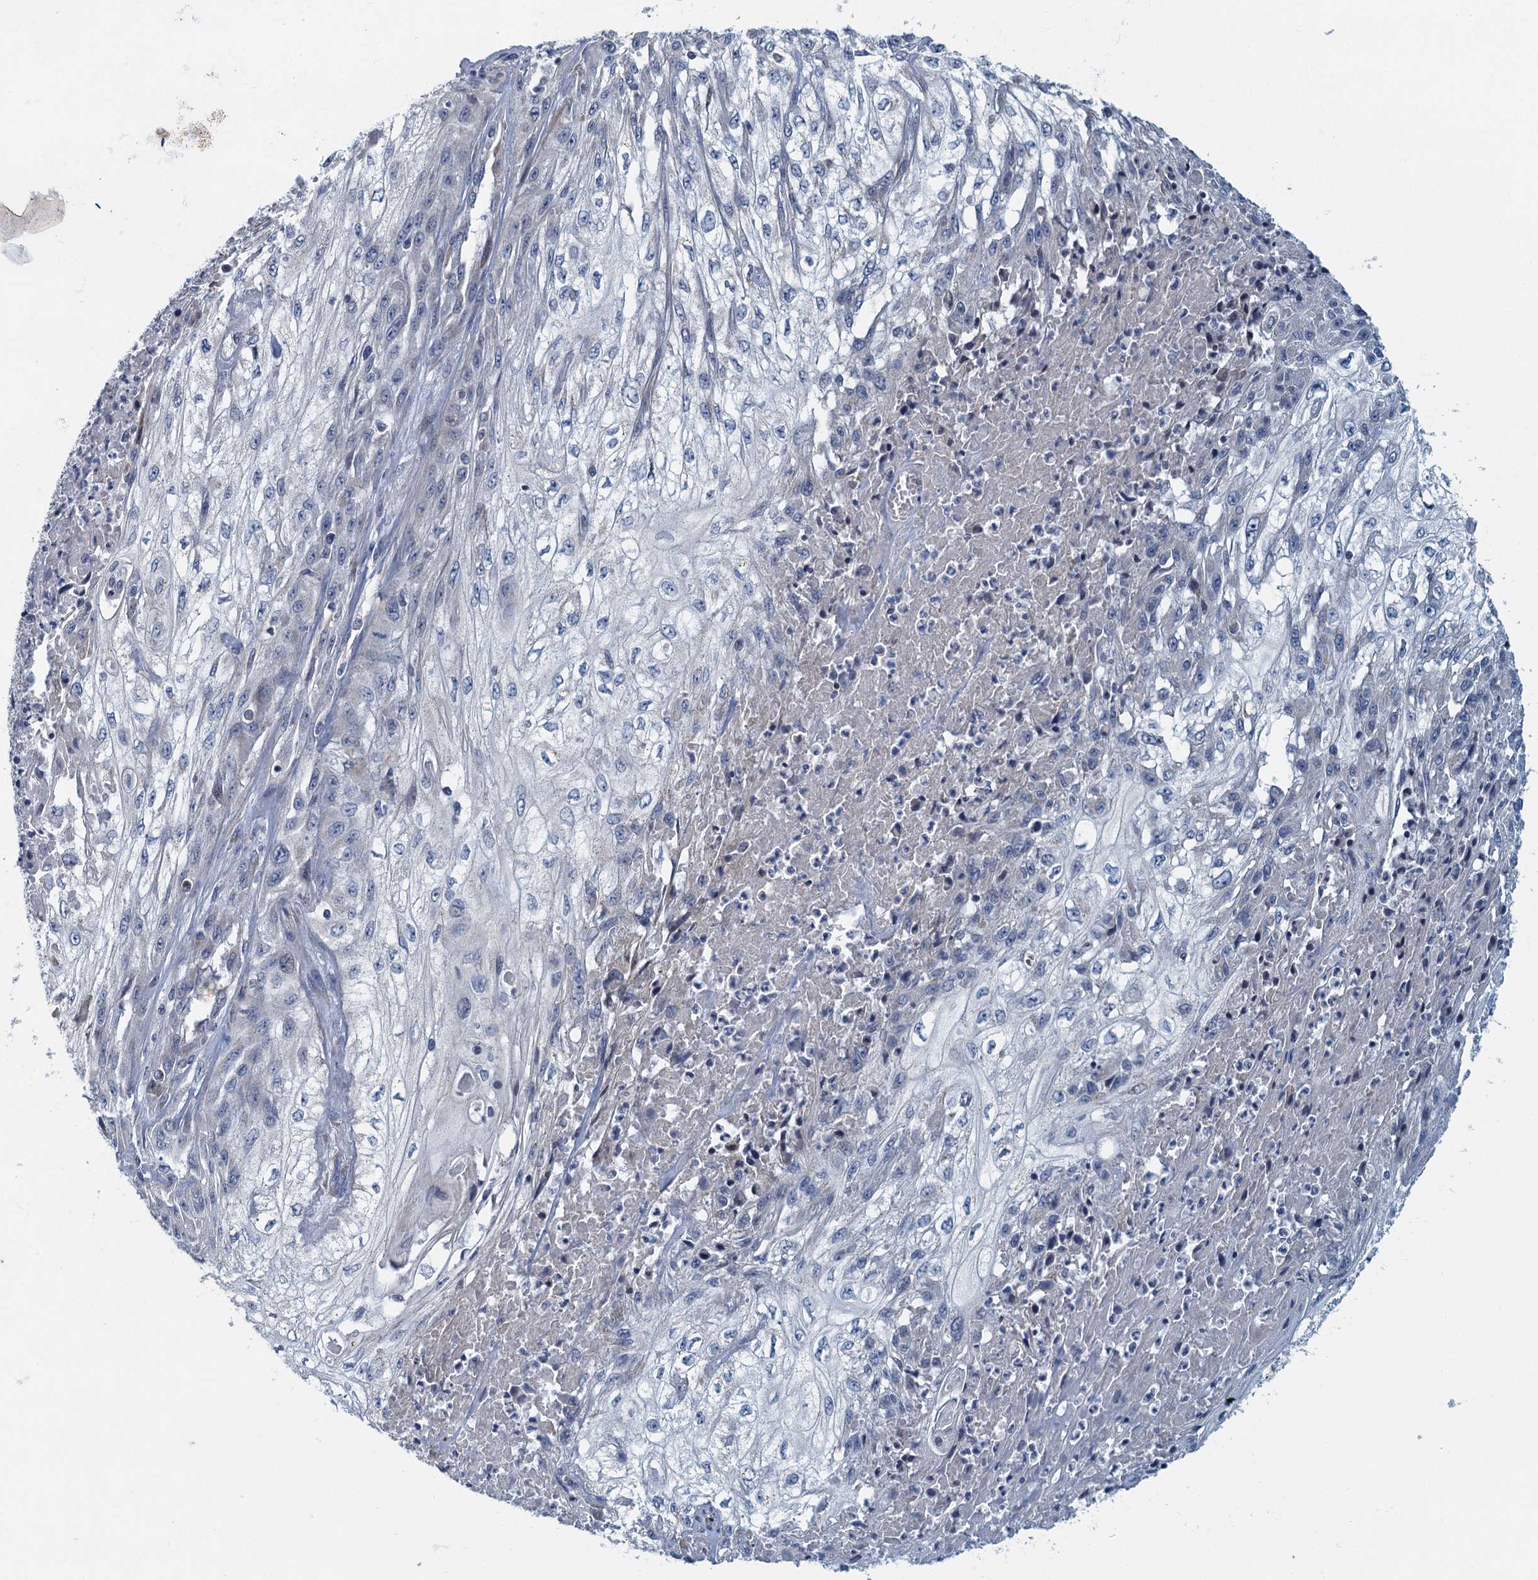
{"staining": {"intensity": "negative", "quantity": "none", "location": "none"}, "tissue": "skin cancer", "cell_type": "Tumor cells", "image_type": "cancer", "snomed": [{"axis": "morphology", "description": "Squamous cell carcinoma, NOS"}, {"axis": "morphology", "description": "Squamous cell carcinoma, metastatic, NOS"}, {"axis": "topography", "description": "Skin"}, {"axis": "topography", "description": "Lymph node"}], "caption": "This is a image of IHC staining of metastatic squamous cell carcinoma (skin), which shows no positivity in tumor cells. (DAB (3,3'-diaminobenzidine) IHC with hematoxylin counter stain).", "gene": "ALG2", "patient": {"sex": "male", "age": 75}}